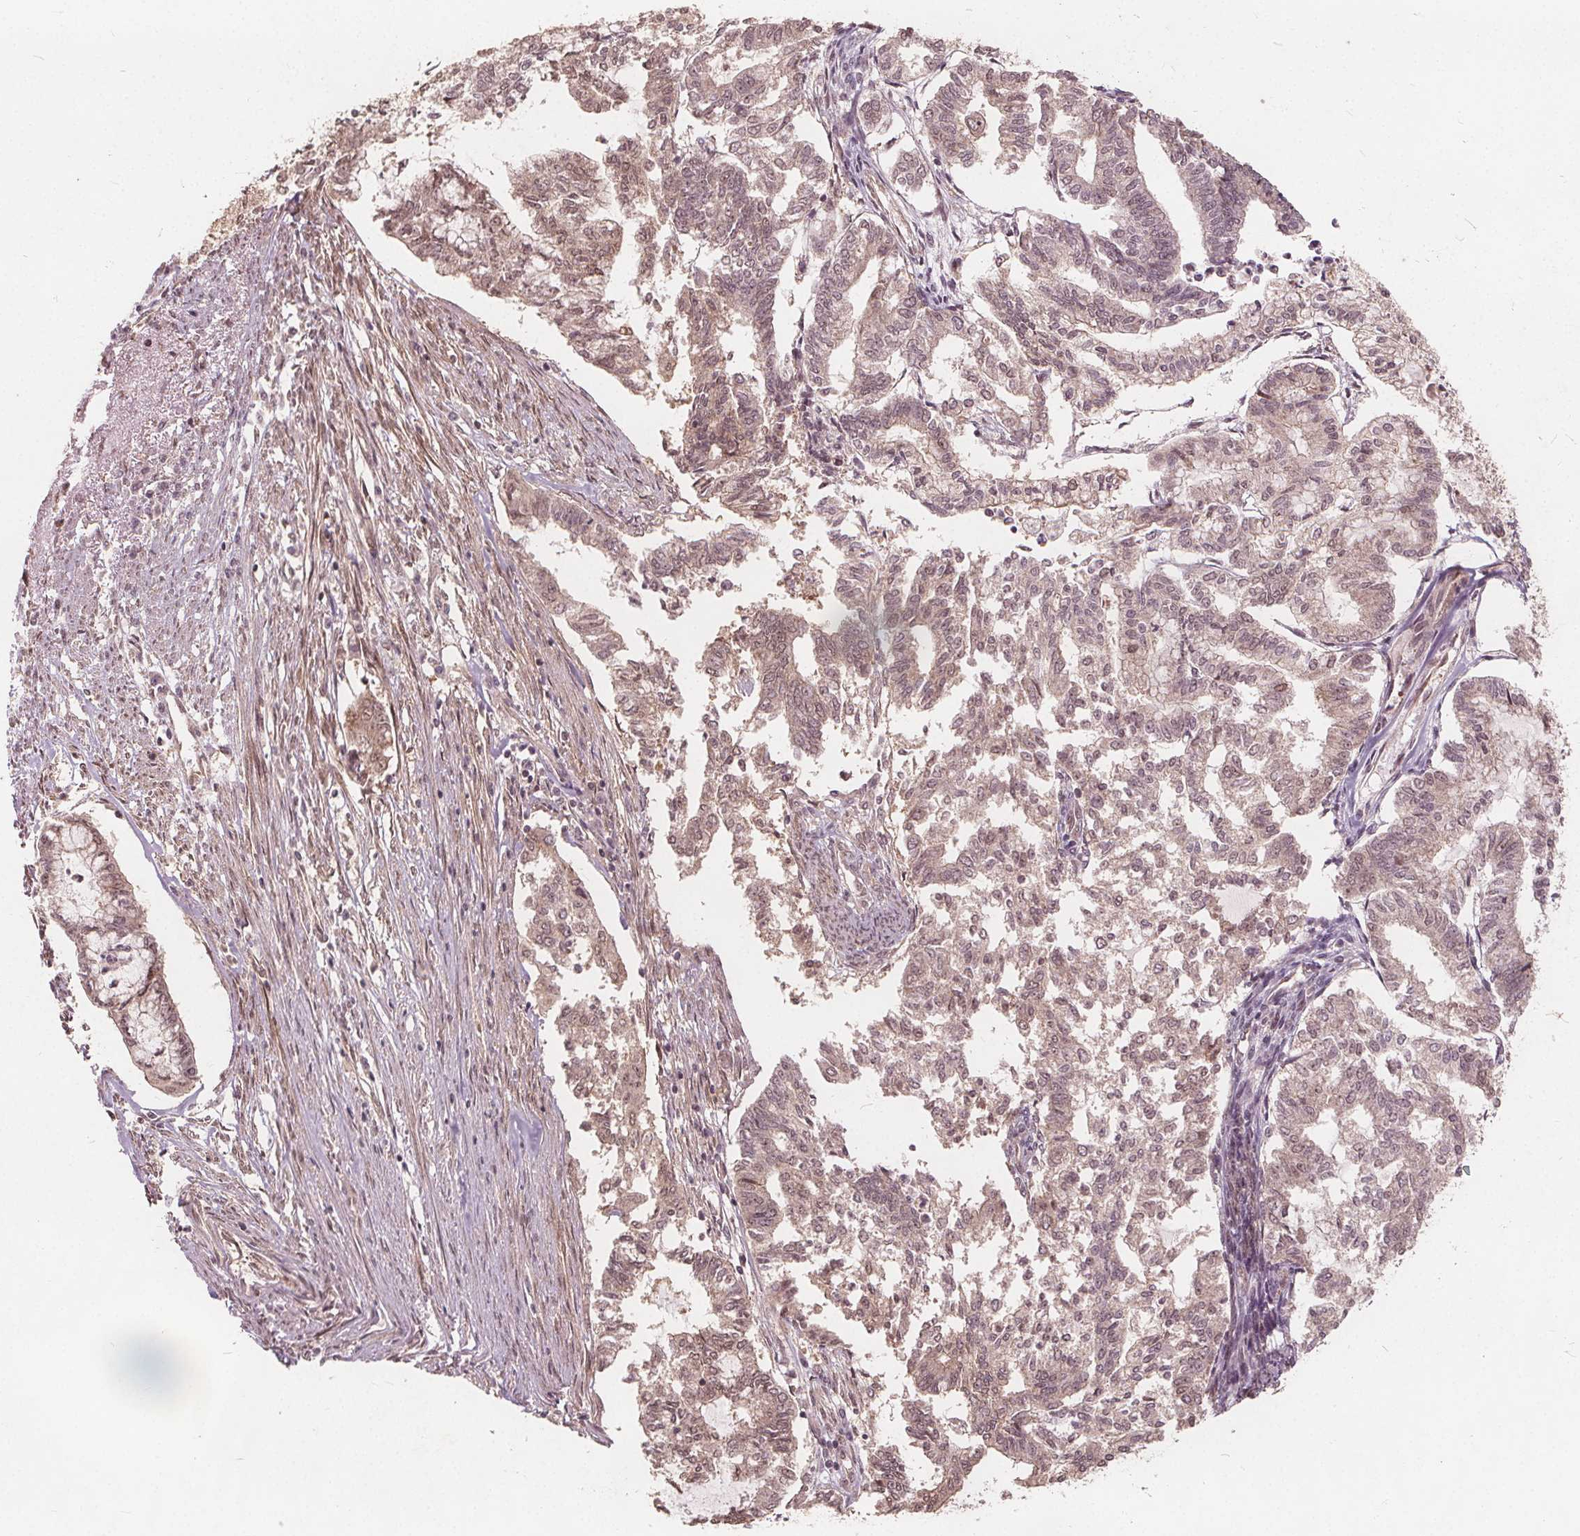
{"staining": {"intensity": "weak", "quantity": ">75%", "location": "cytoplasmic/membranous"}, "tissue": "endometrial cancer", "cell_type": "Tumor cells", "image_type": "cancer", "snomed": [{"axis": "morphology", "description": "Adenocarcinoma, NOS"}, {"axis": "topography", "description": "Endometrium"}], "caption": "There is low levels of weak cytoplasmic/membranous positivity in tumor cells of endometrial cancer, as demonstrated by immunohistochemical staining (brown color).", "gene": "PPP1CB", "patient": {"sex": "female", "age": 79}}